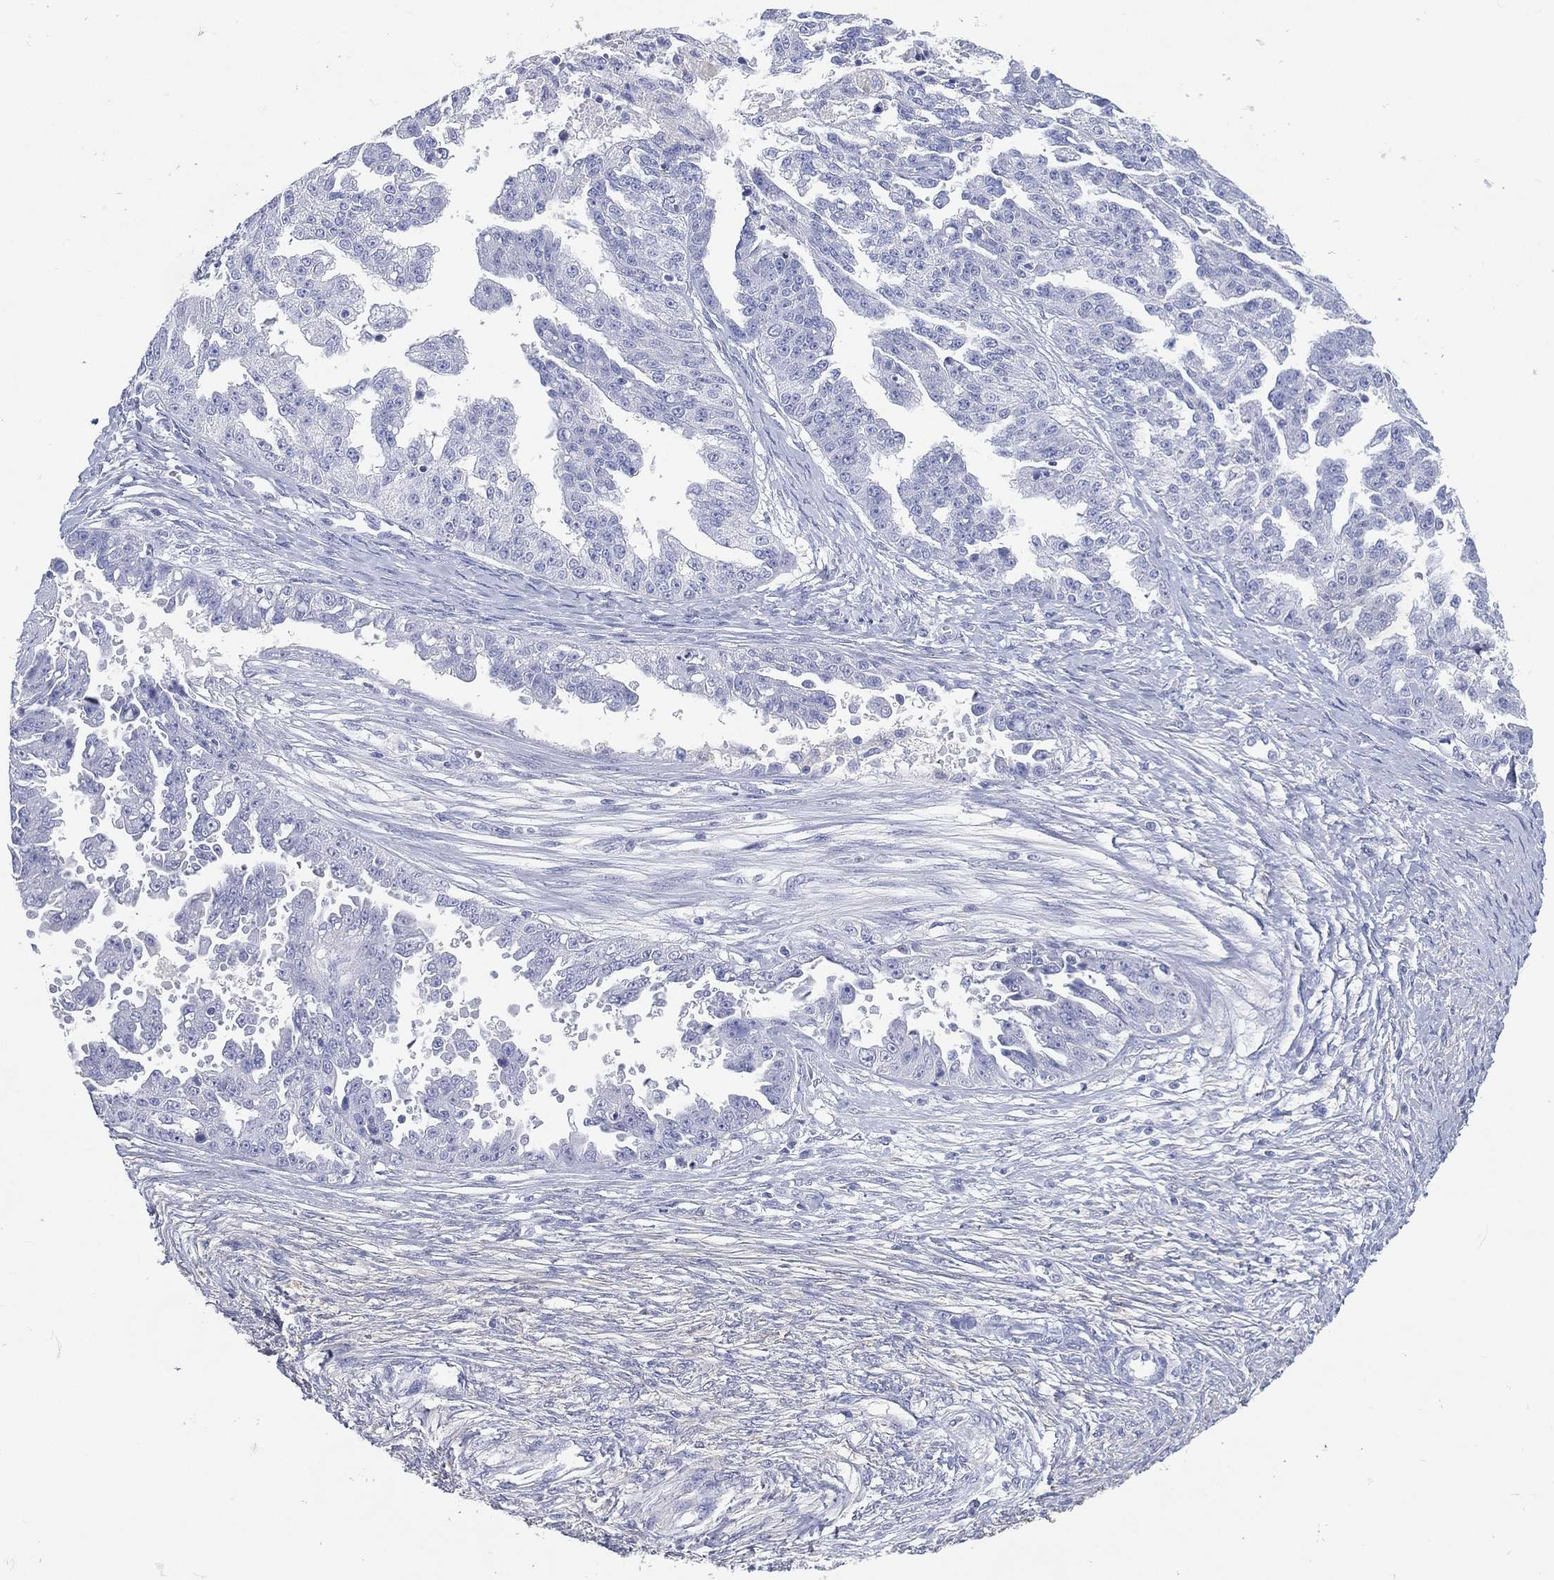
{"staining": {"intensity": "negative", "quantity": "none", "location": "none"}, "tissue": "ovarian cancer", "cell_type": "Tumor cells", "image_type": "cancer", "snomed": [{"axis": "morphology", "description": "Cystadenocarcinoma, serous, NOS"}, {"axis": "topography", "description": "Ovary"}], "caption": "IHC image of neoplastic tissue: ovarian cancer (serous cystadenocarcinoma) stained with DAB shows no significant protein staining in tumor cells.", "gene": "FMO1", "patient": {"sex": "female", "age": 58}}